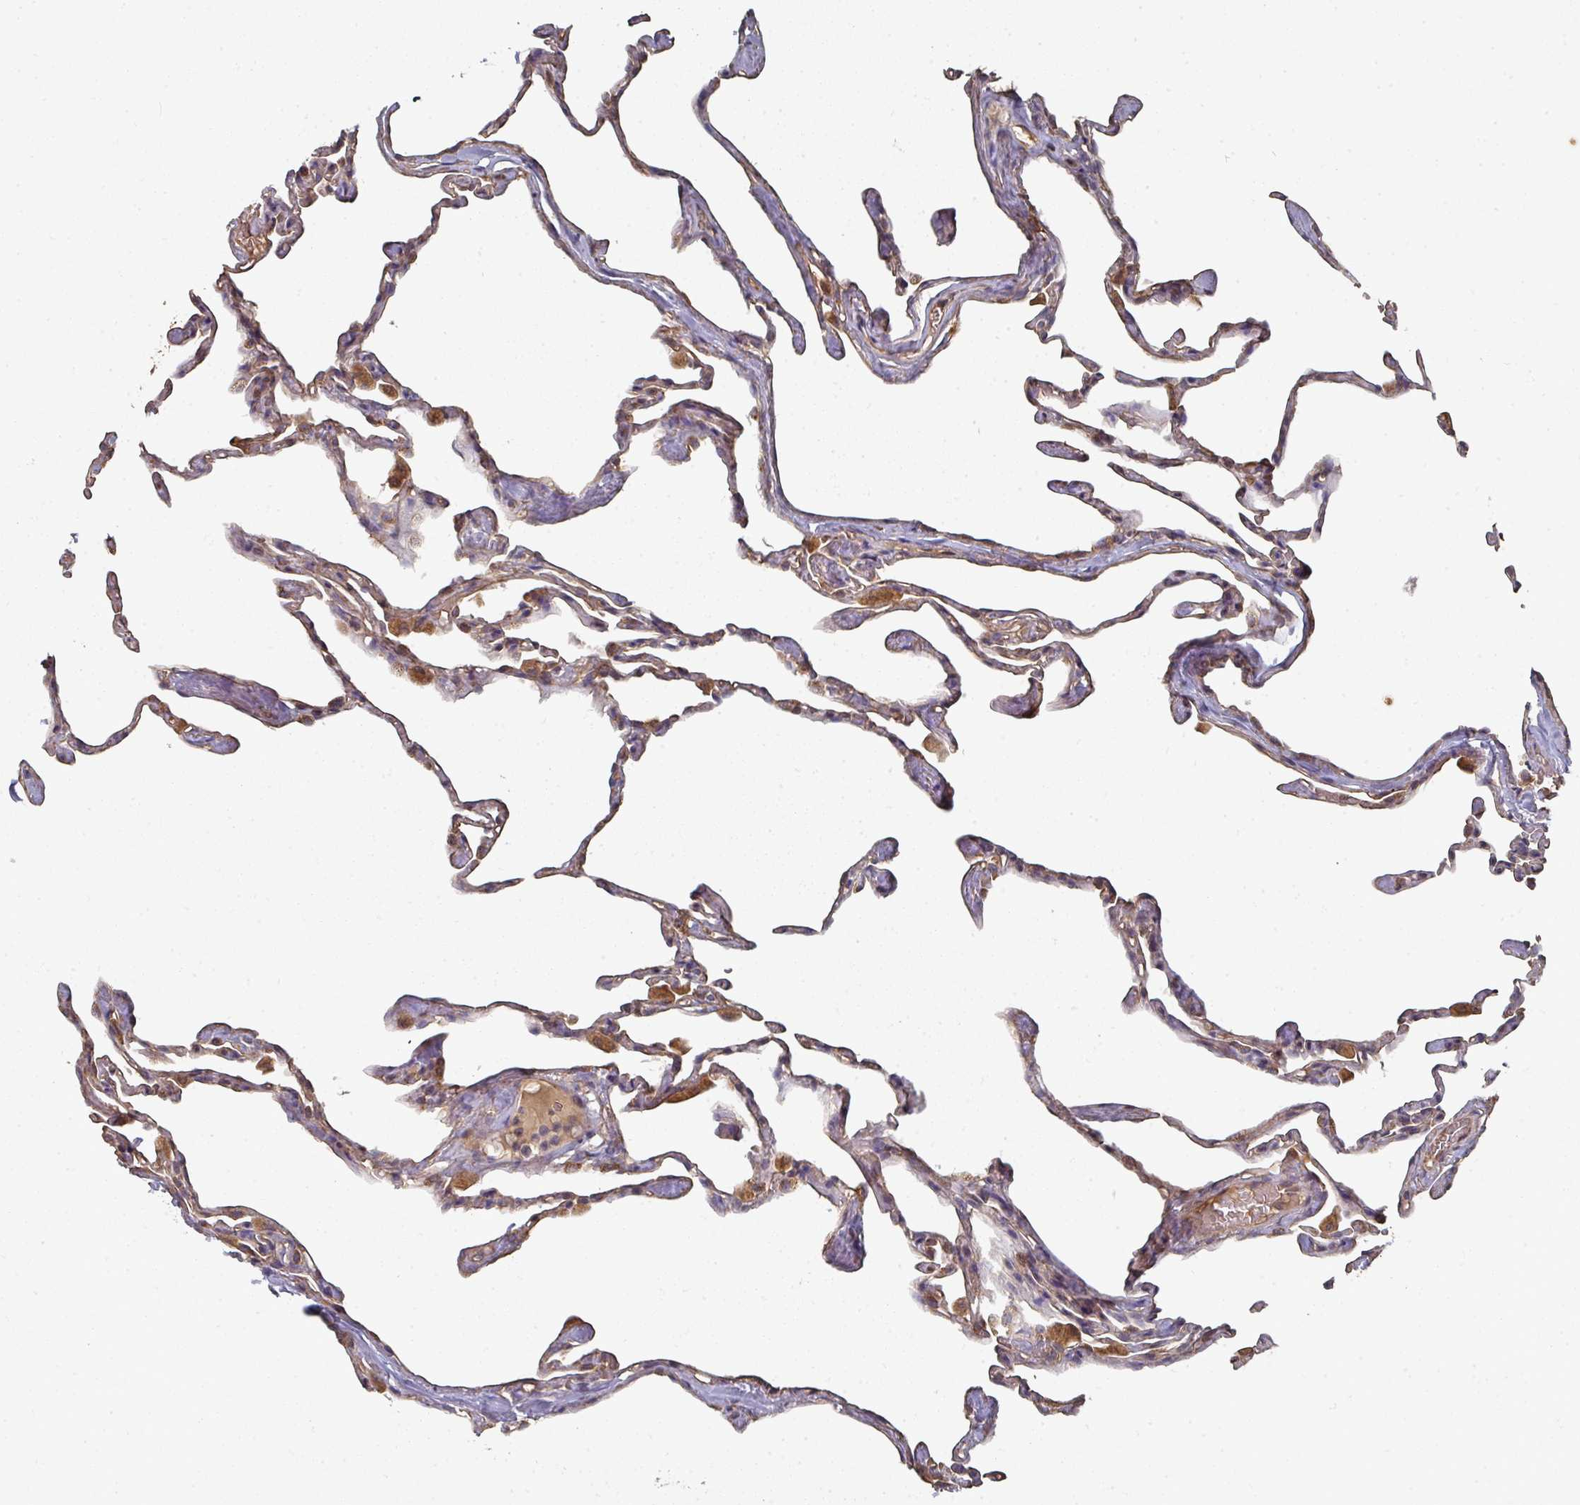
{"staining": {"intensity": "moderate", "quantity": "25%-75%", "location": "cytoplasmic/membranous"}, "tissue": "lung", "cell_type": "Alveolar cells", "image_type": "normal", "snomed": [{"axis": "morphology", "description": "Normal tissue, NOS"}, {"axis": "topography", "description": "Lung"}], "caption": "Immunohistochemical staining of benign human lung exhibits 25%-75% levels of moderate cytoplasmic/membranous protein staining in about 25%-75% of alveolar cells.", "gene": "EDEM2", "patient": {"sex": "male", "age": 65}}